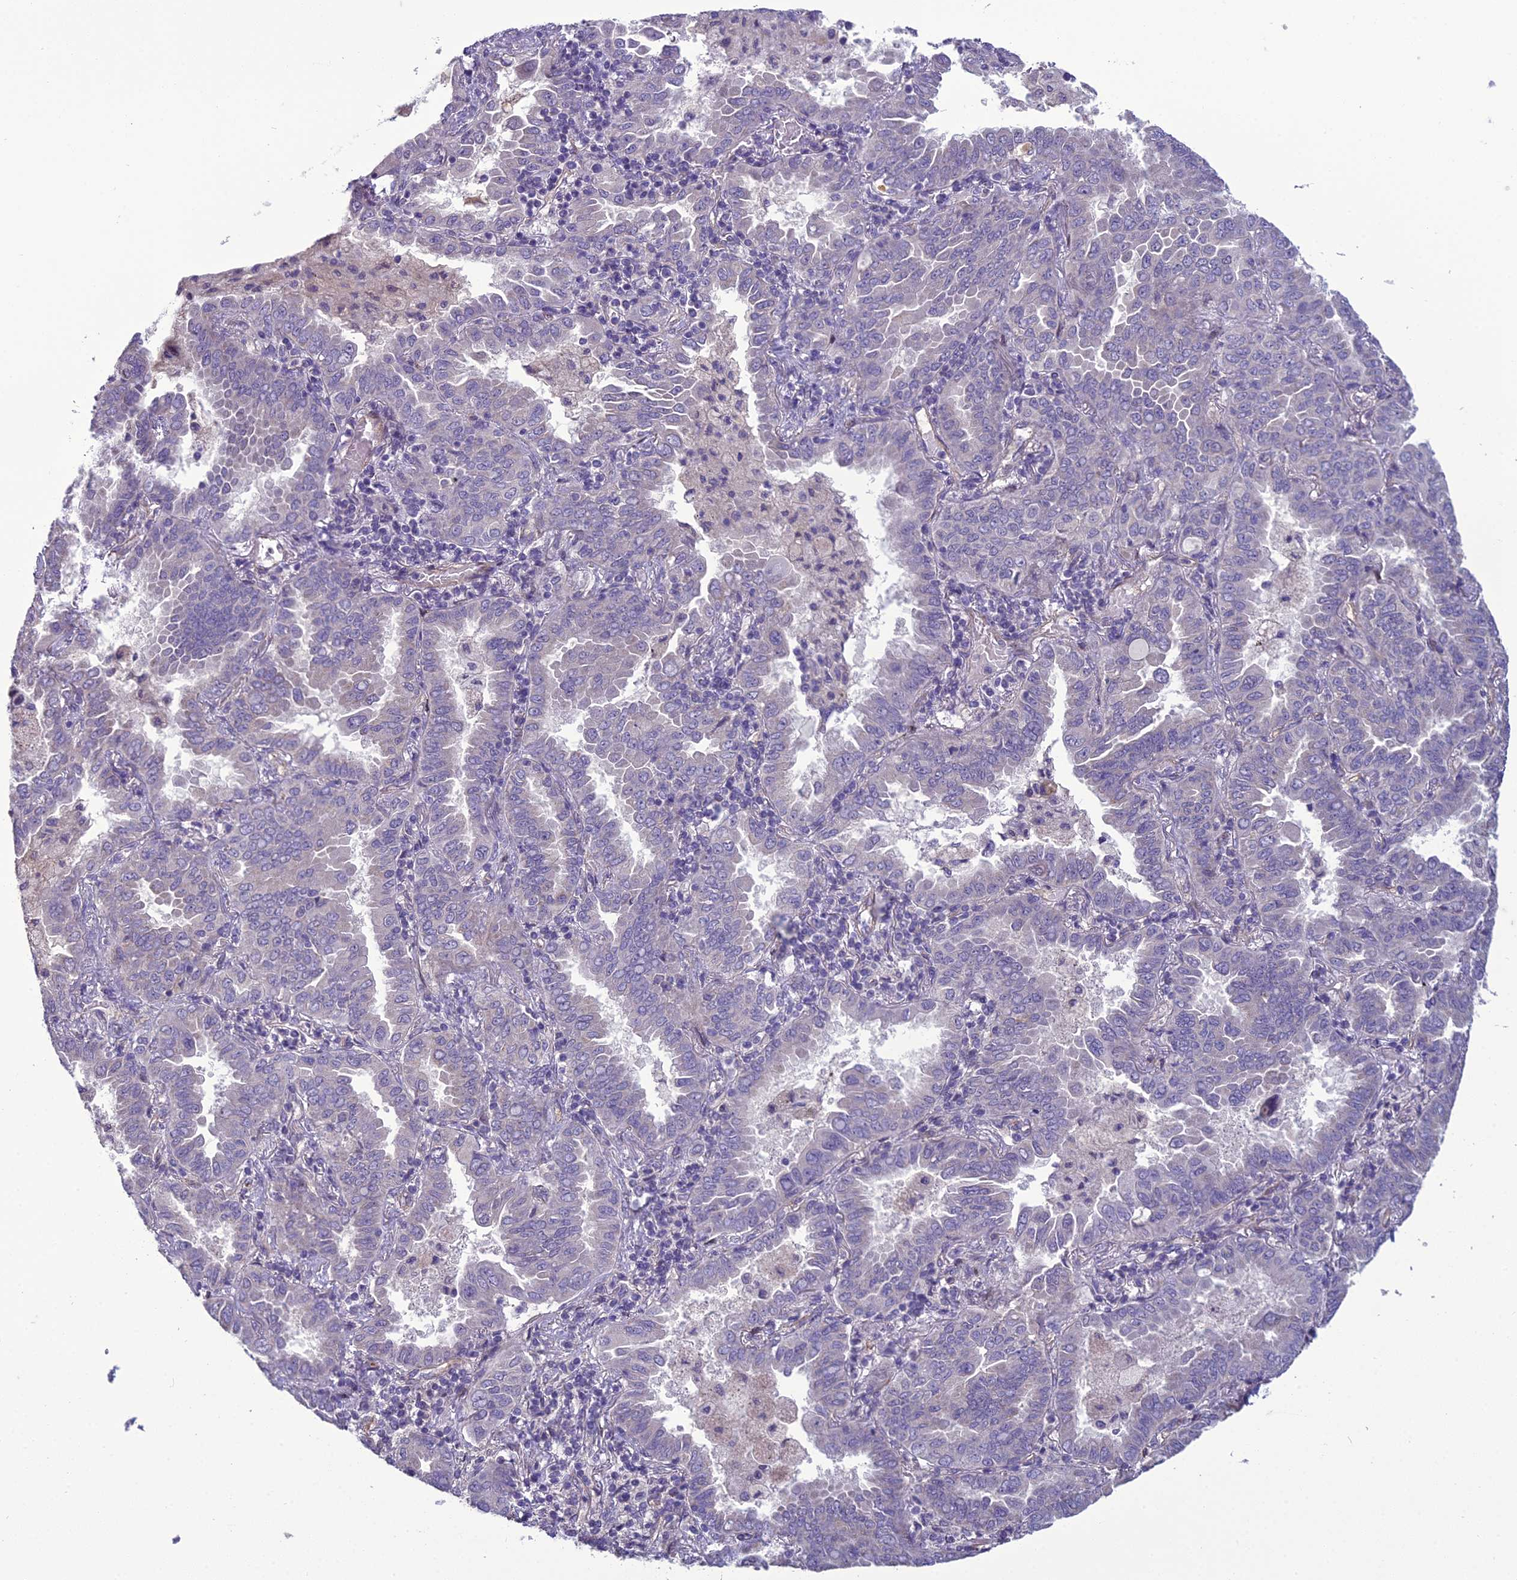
{"staining": {"intensity": "negative", "quantity": "none", "location": "none"}, "tissue": "lung cancer", "cell_type": "Tumor cells", "image_type": "cancer", "snomed": [{"axis": "morphology", "description": "Adenocarcinoma, NOS"}, {"axis": "topography", "description": "Lung"}], "caption": "There is no significant staining in tumor cells of lung cancer (adenocarcinoma).", "gene": "DUS2", "patient": {"sex": "male", "age": 64}}